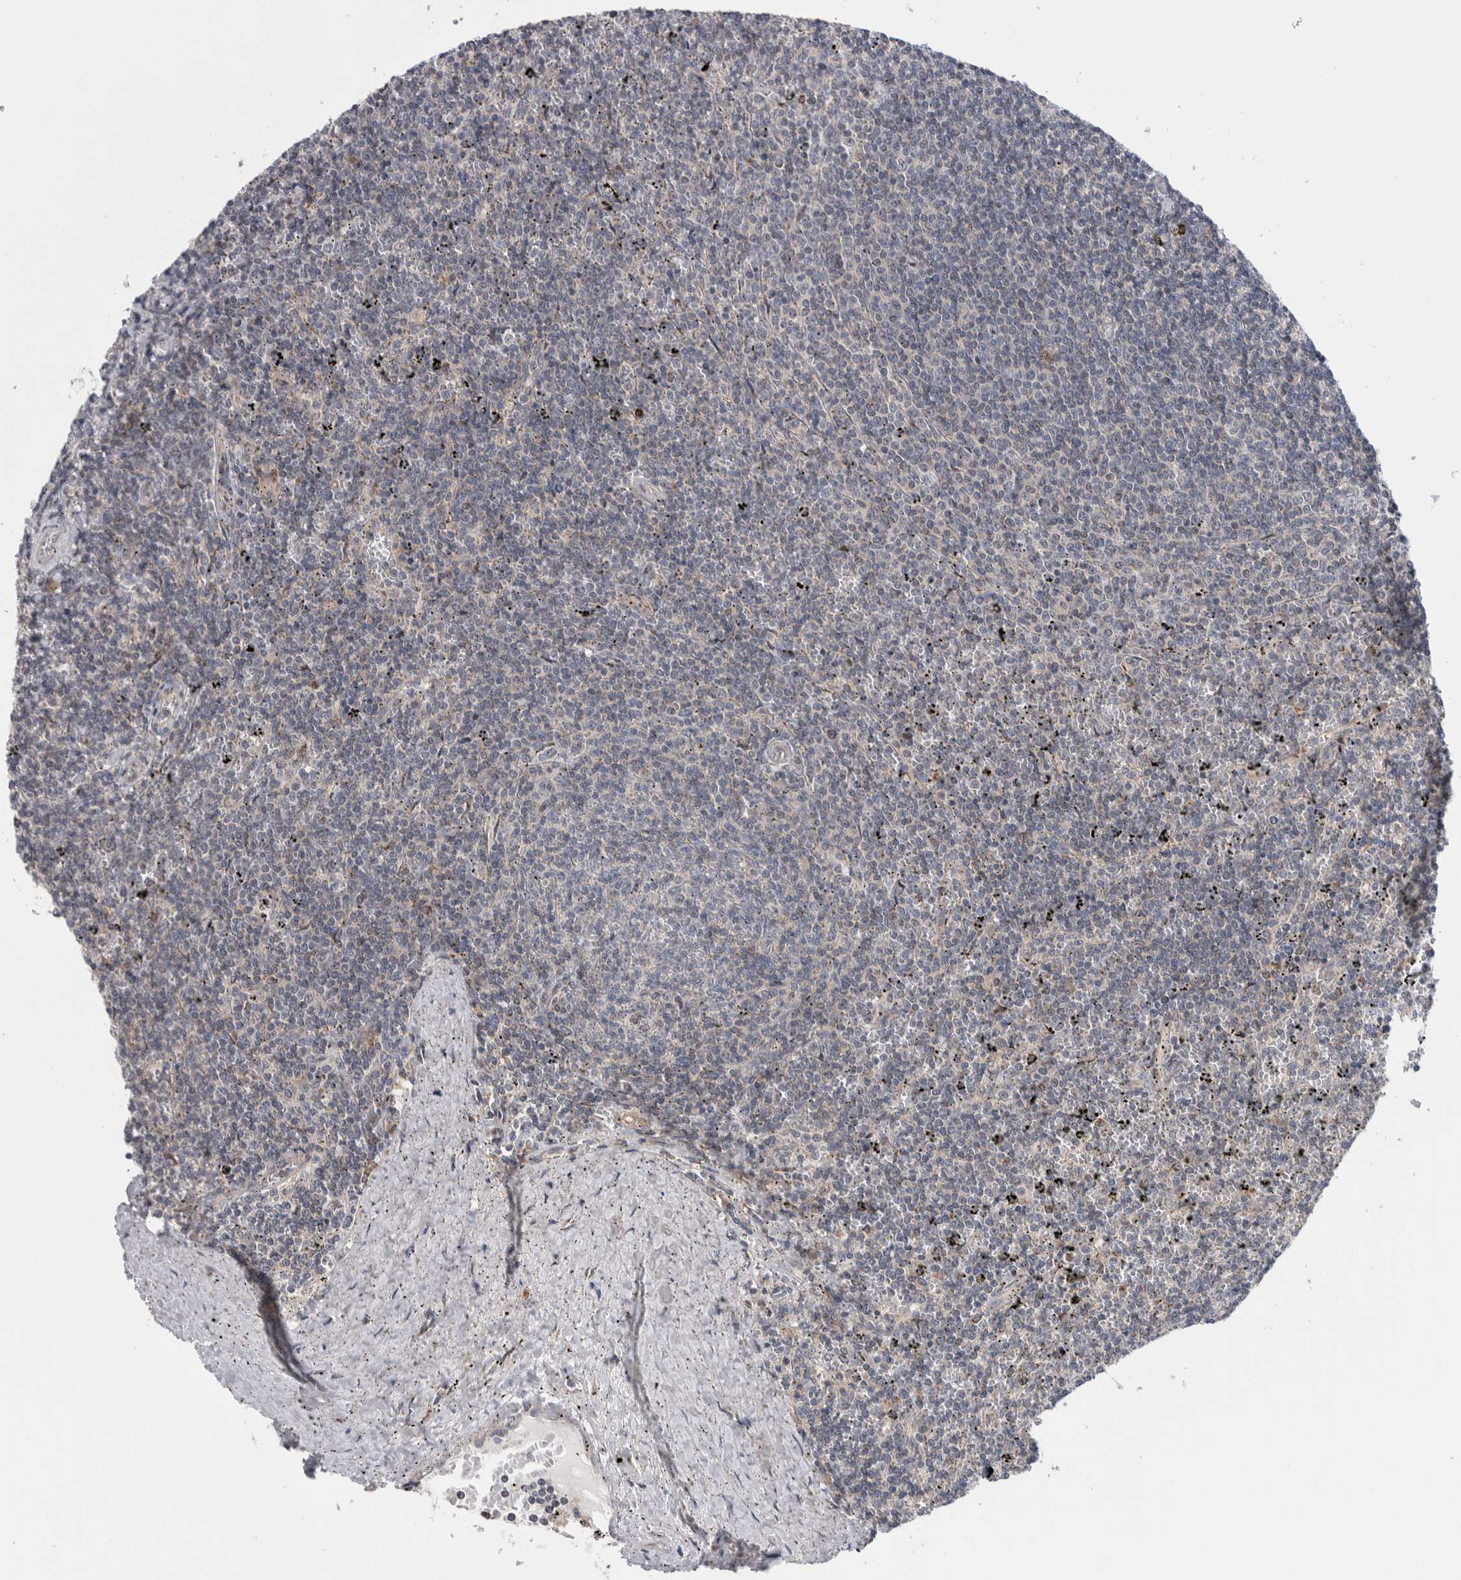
{"staining": {"intensity": "negative", "quantity": "none", "location": "none"}, "tissue": "lymphoma", "cell_type": "Tumor cells", "image_type": "cancer", "snomed": [{"axis": "morphology", "description": "Malignant lymphoma, non-Hodgkin's type, Low grade"}, {"axis": "topography", "description": "Spleen"}], "caption": "Immunohistochemistry (IHC) image of neoplastic tissue: human malignant lymphoma, non-Hodgkin's type (low-grade) stained with DAB shows no significant protein staining in tumor cells.", "gene": "PRRG4", "patient": {"sex": "female", "age": 50}}